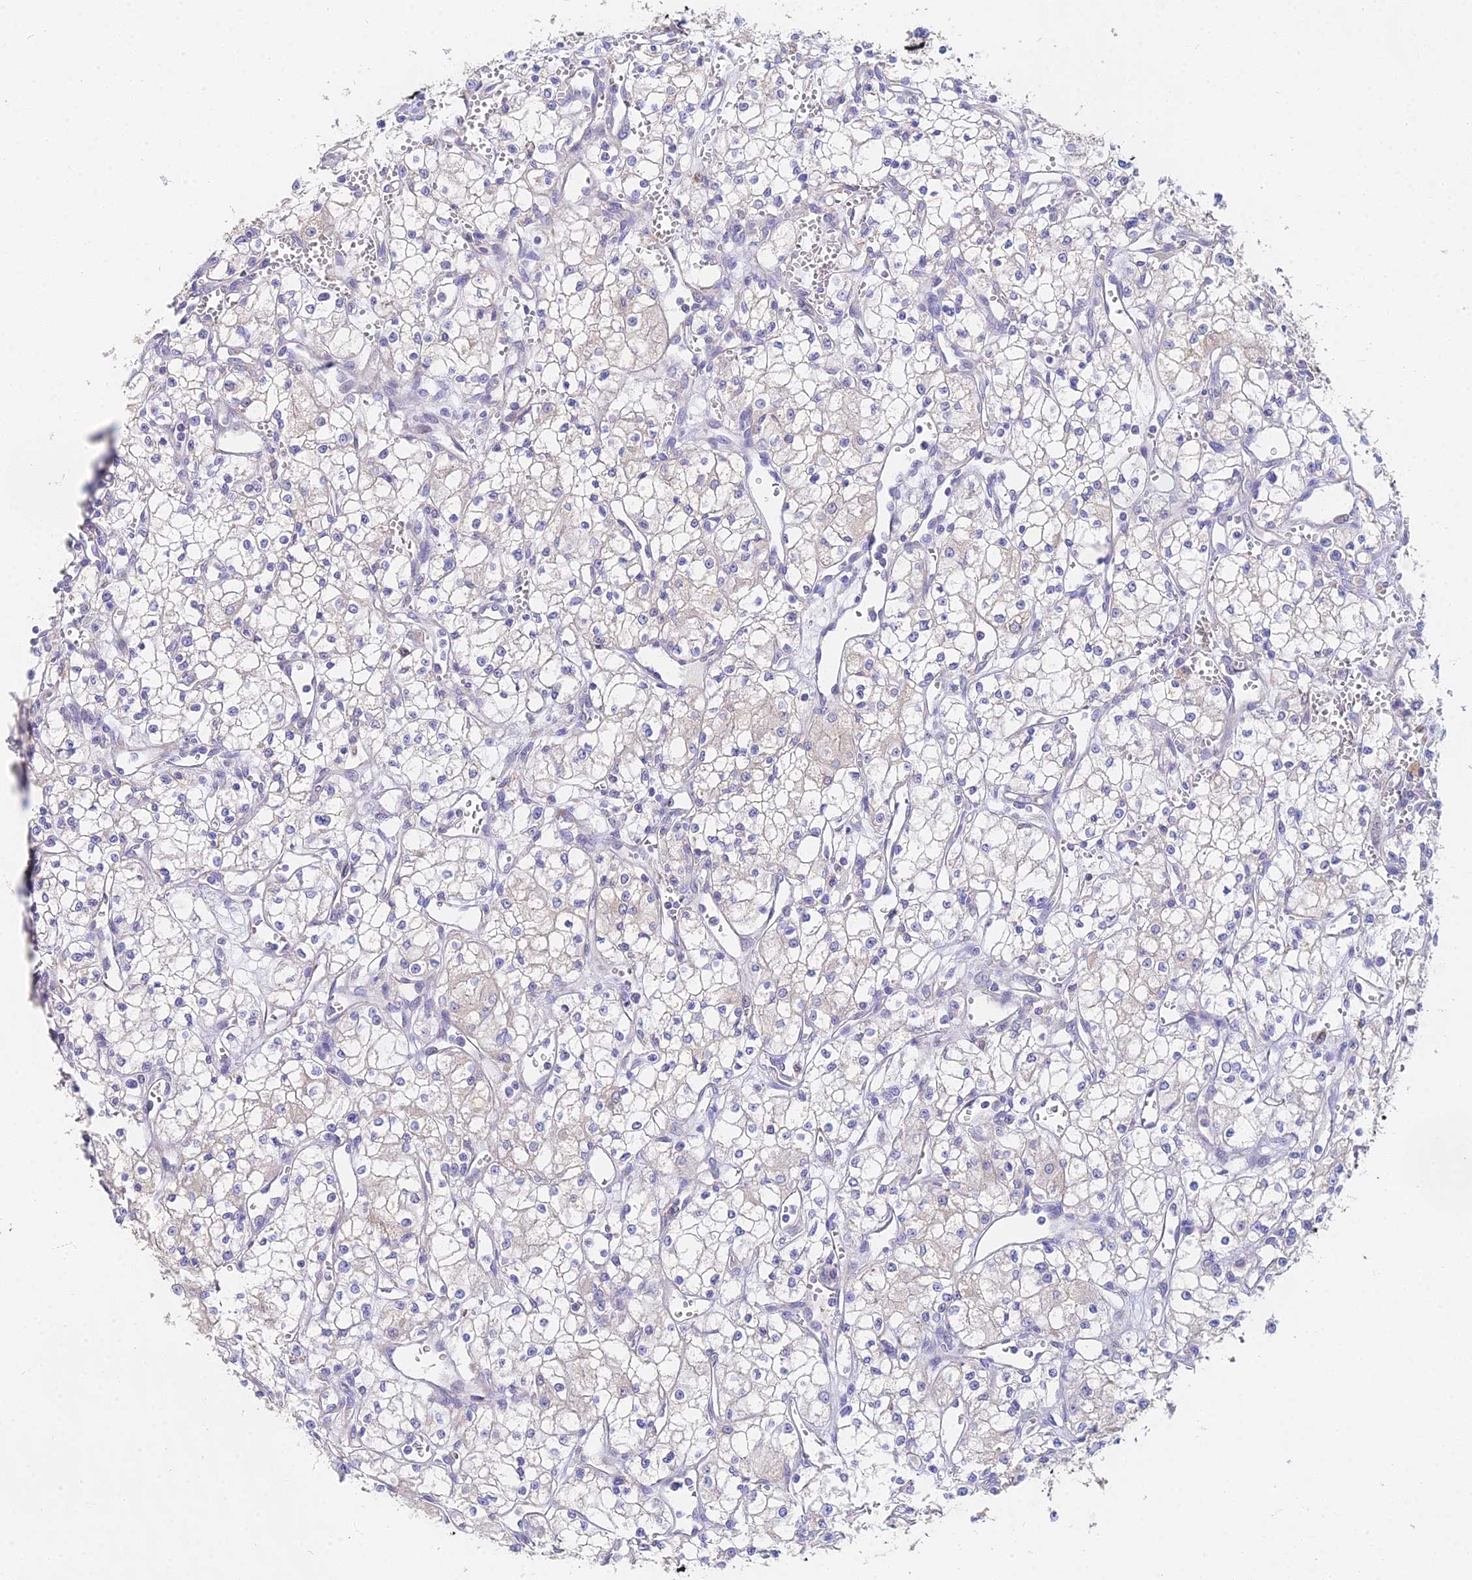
{"staining": {"intensity": "negative", "quantity": "none", "location": "none"}, "tissue": "renal cancer", "cell_type": "Tumor cells", "image_type": "cancer", "snomed": [{"axis": "morphology", "description": "Adenocarcinoma, NOS"}, {"axis": "topography", "description": "Kidney"}], "caption": "Immunohistochemistry micrograph of neoplastic tissue: human renal cancer (adenocarcinoma) stained with DAB exhibits no significant protein staining in tumor cells.", "gene": "PPP2R2C", "patient": {"sex": "male", "age": 59}}